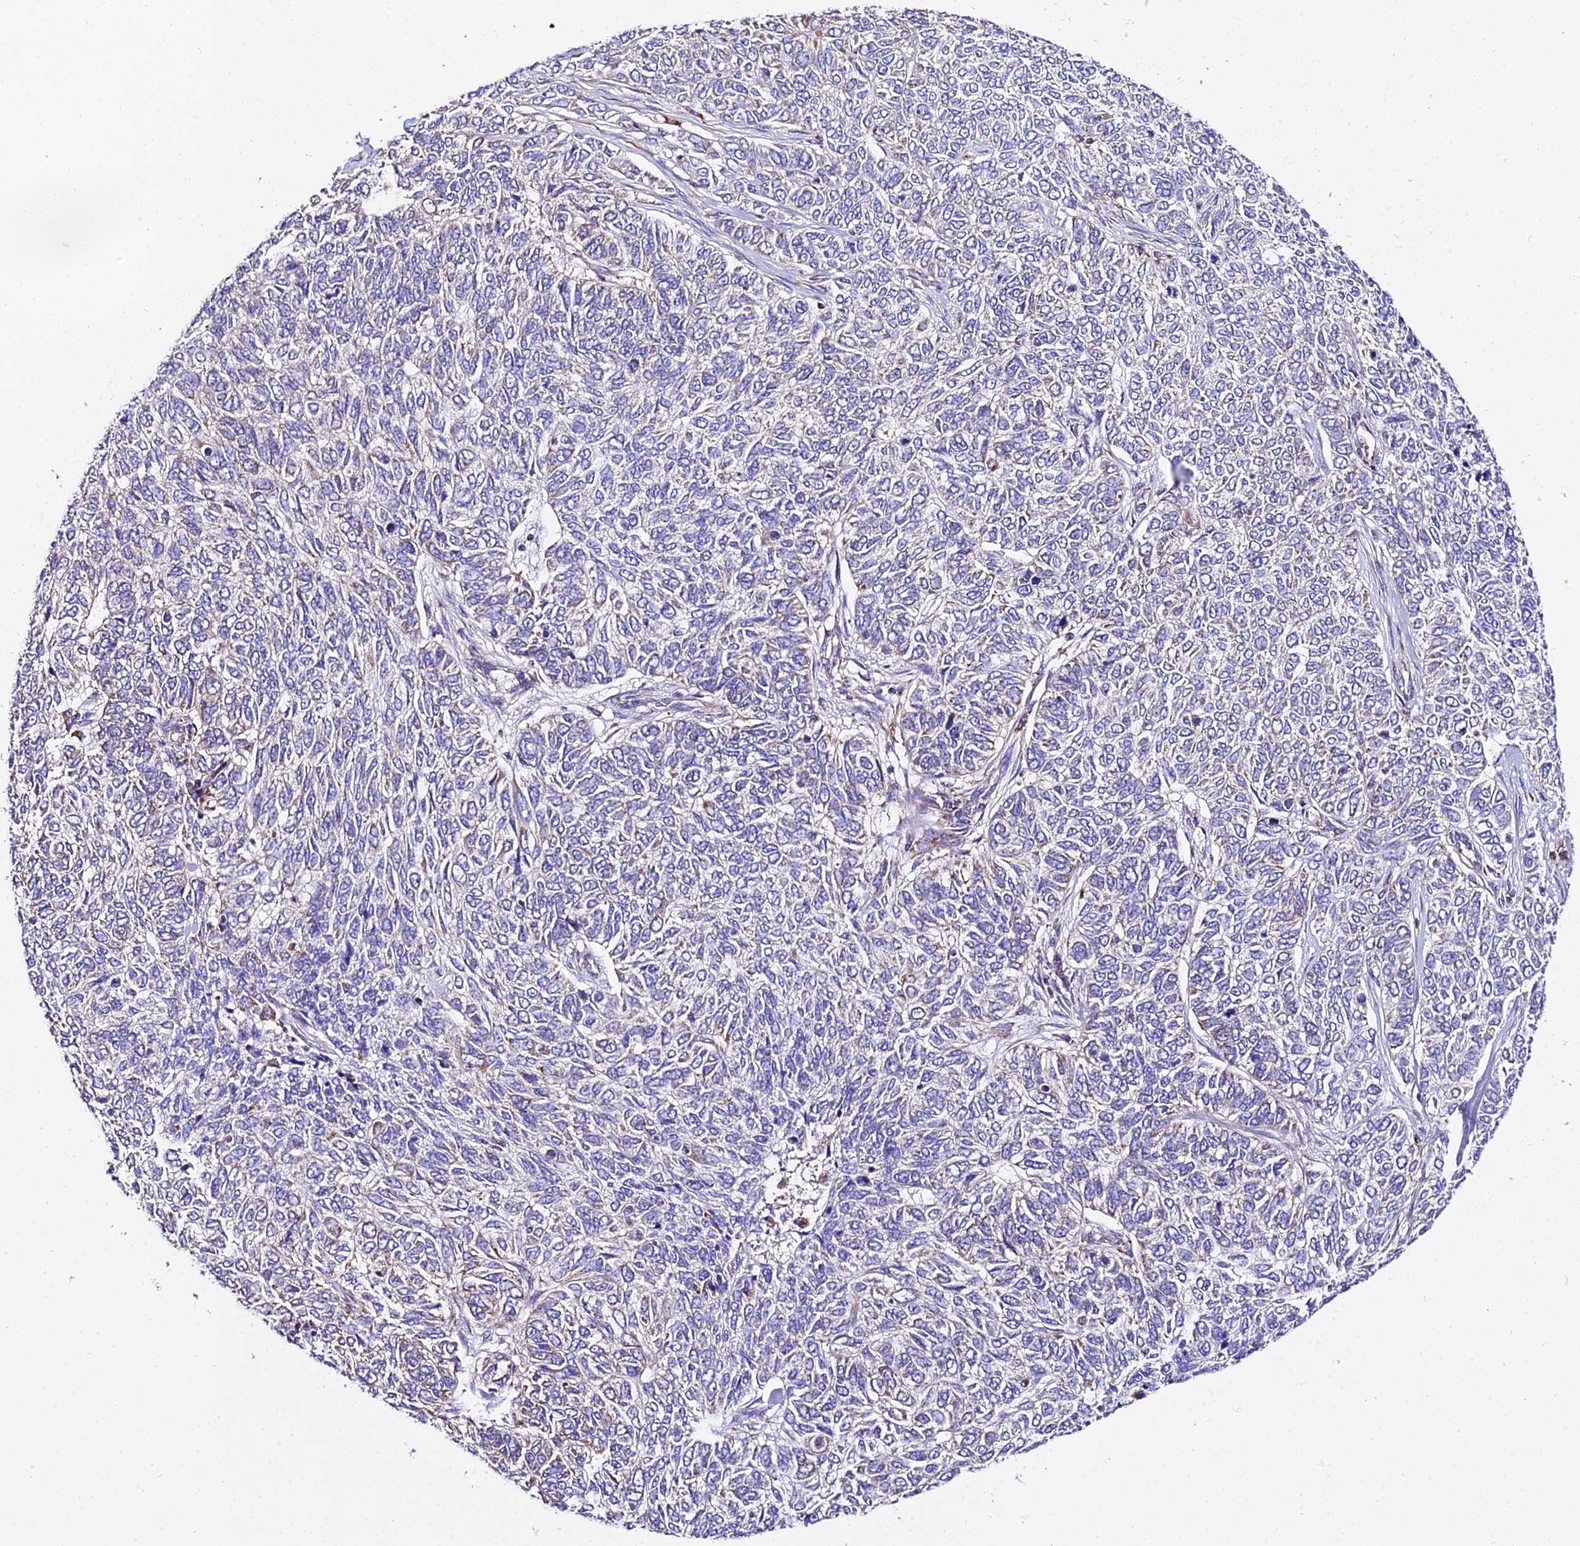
{"staining": {"intensity": "weak", "quantity": "<25%", "location": "cytoplasmic/membranous"}, "tissue": "skin cancer", "cell_type": "Tumor cells", "image_type": "cancer", "snomed": [{"axis": "morphology", "description": "Basal cell carcinoma"}, {"axis": "topography", "description": "Skin"}], "caption": "Immunohistochemistry (IHC) photomicrograph of skin basal cell carcinoma stained for a protein (brown), which shows no expression in tumor cells.", "gene": "OCIAD1", "patient": {"sex": "female", "age": 65}}